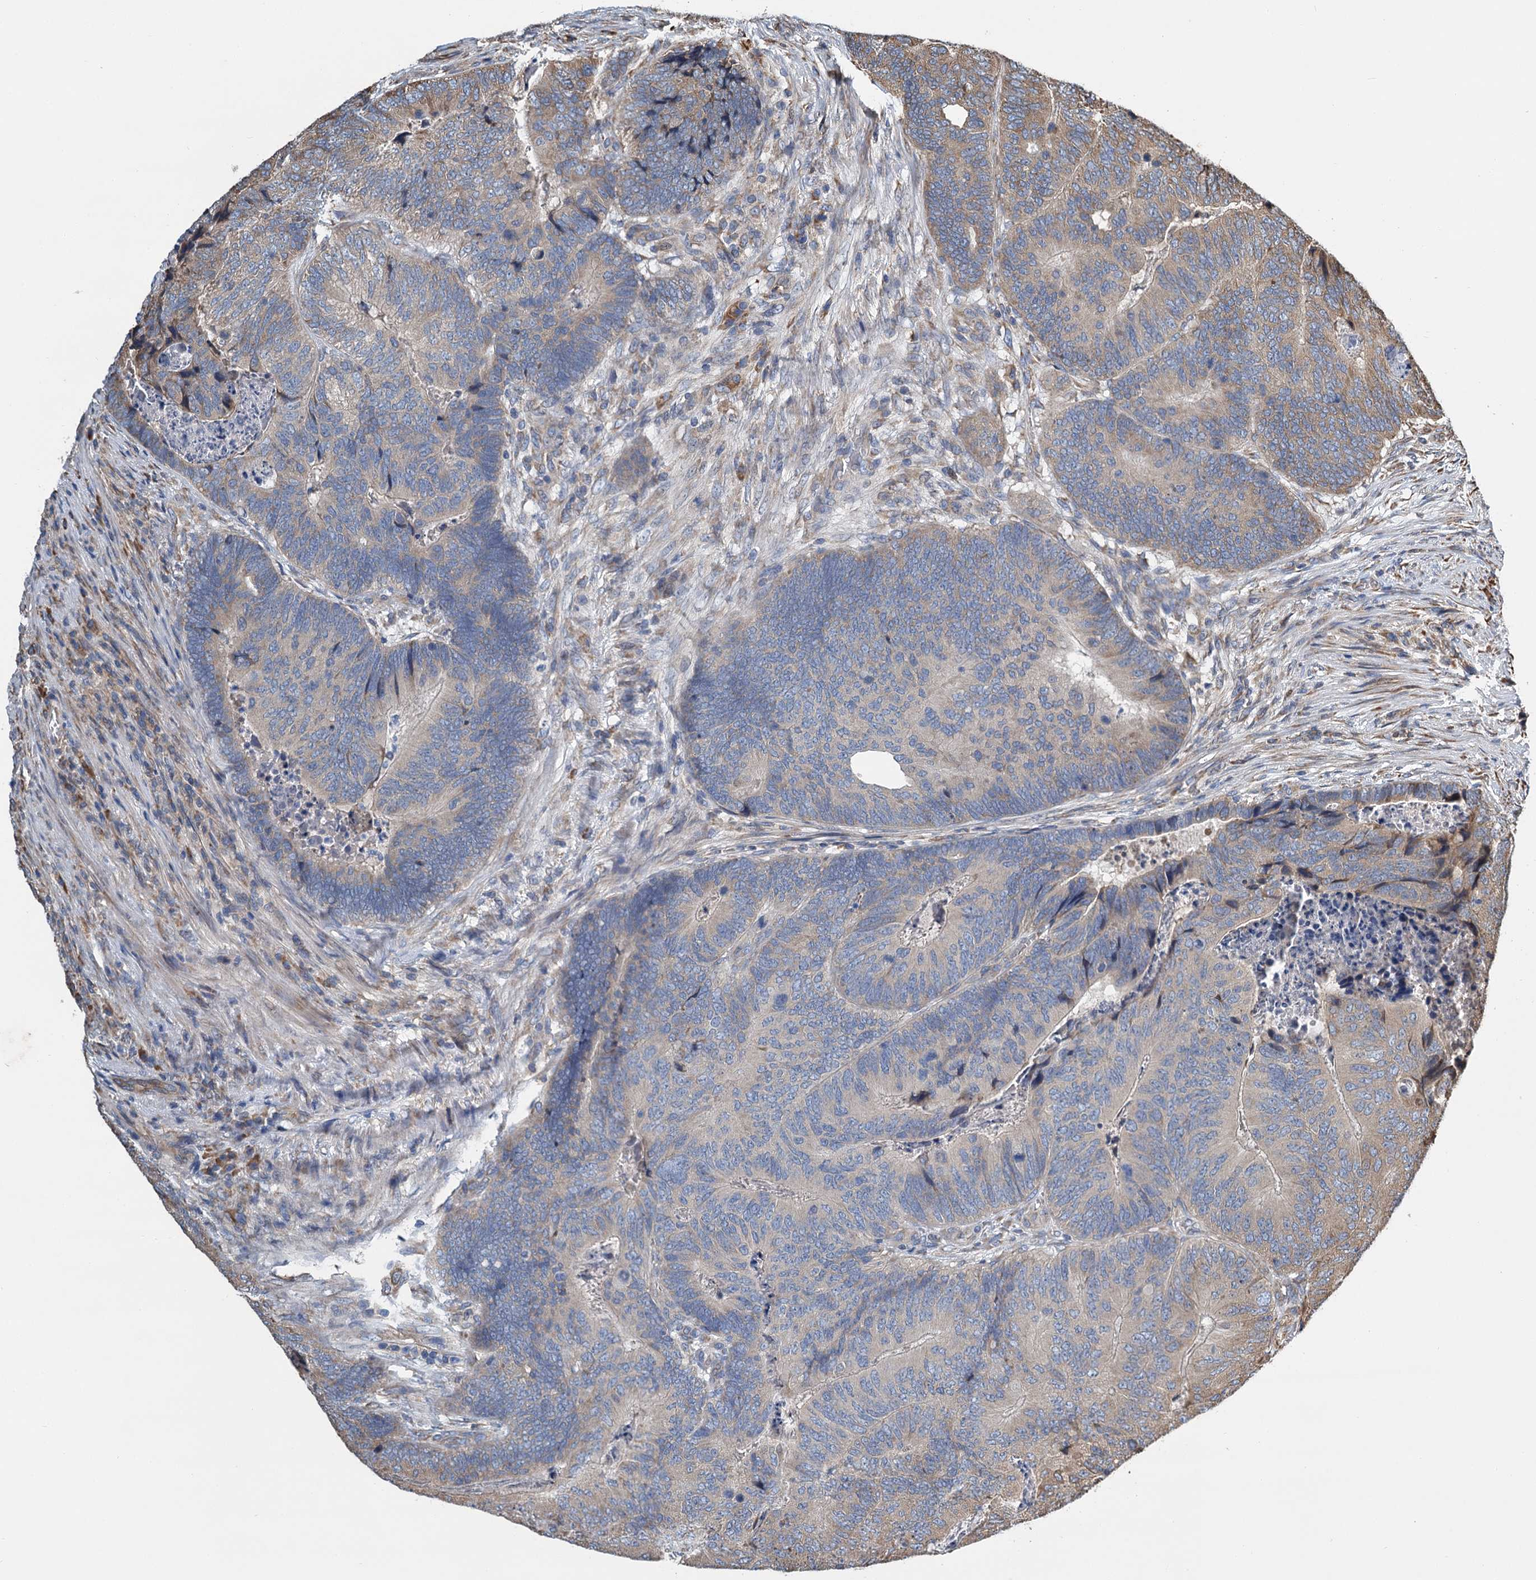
{"staining": {"intensity": "moderate", "quantity": "<25%", "location": "cytoplasmic/membranous"}, "tissue": "colorectal cancer", "cell_type": "Tumor cells", "image_type": "cancer", "snomed": [{"axis": "morphology", "description": "Adenocarcinoma, NOS"}, {"axis": "topography", "description": "Colon"}], "caption": "The photomicrograph reveals immunohistochemical staining of colorectal adenocarcinoma. There is moderate cytoplasmic/membranous expression is identified in about <25% of tumor cells.", "gene": "LINS1", "patient": {"sex": "female", "age": 67}}